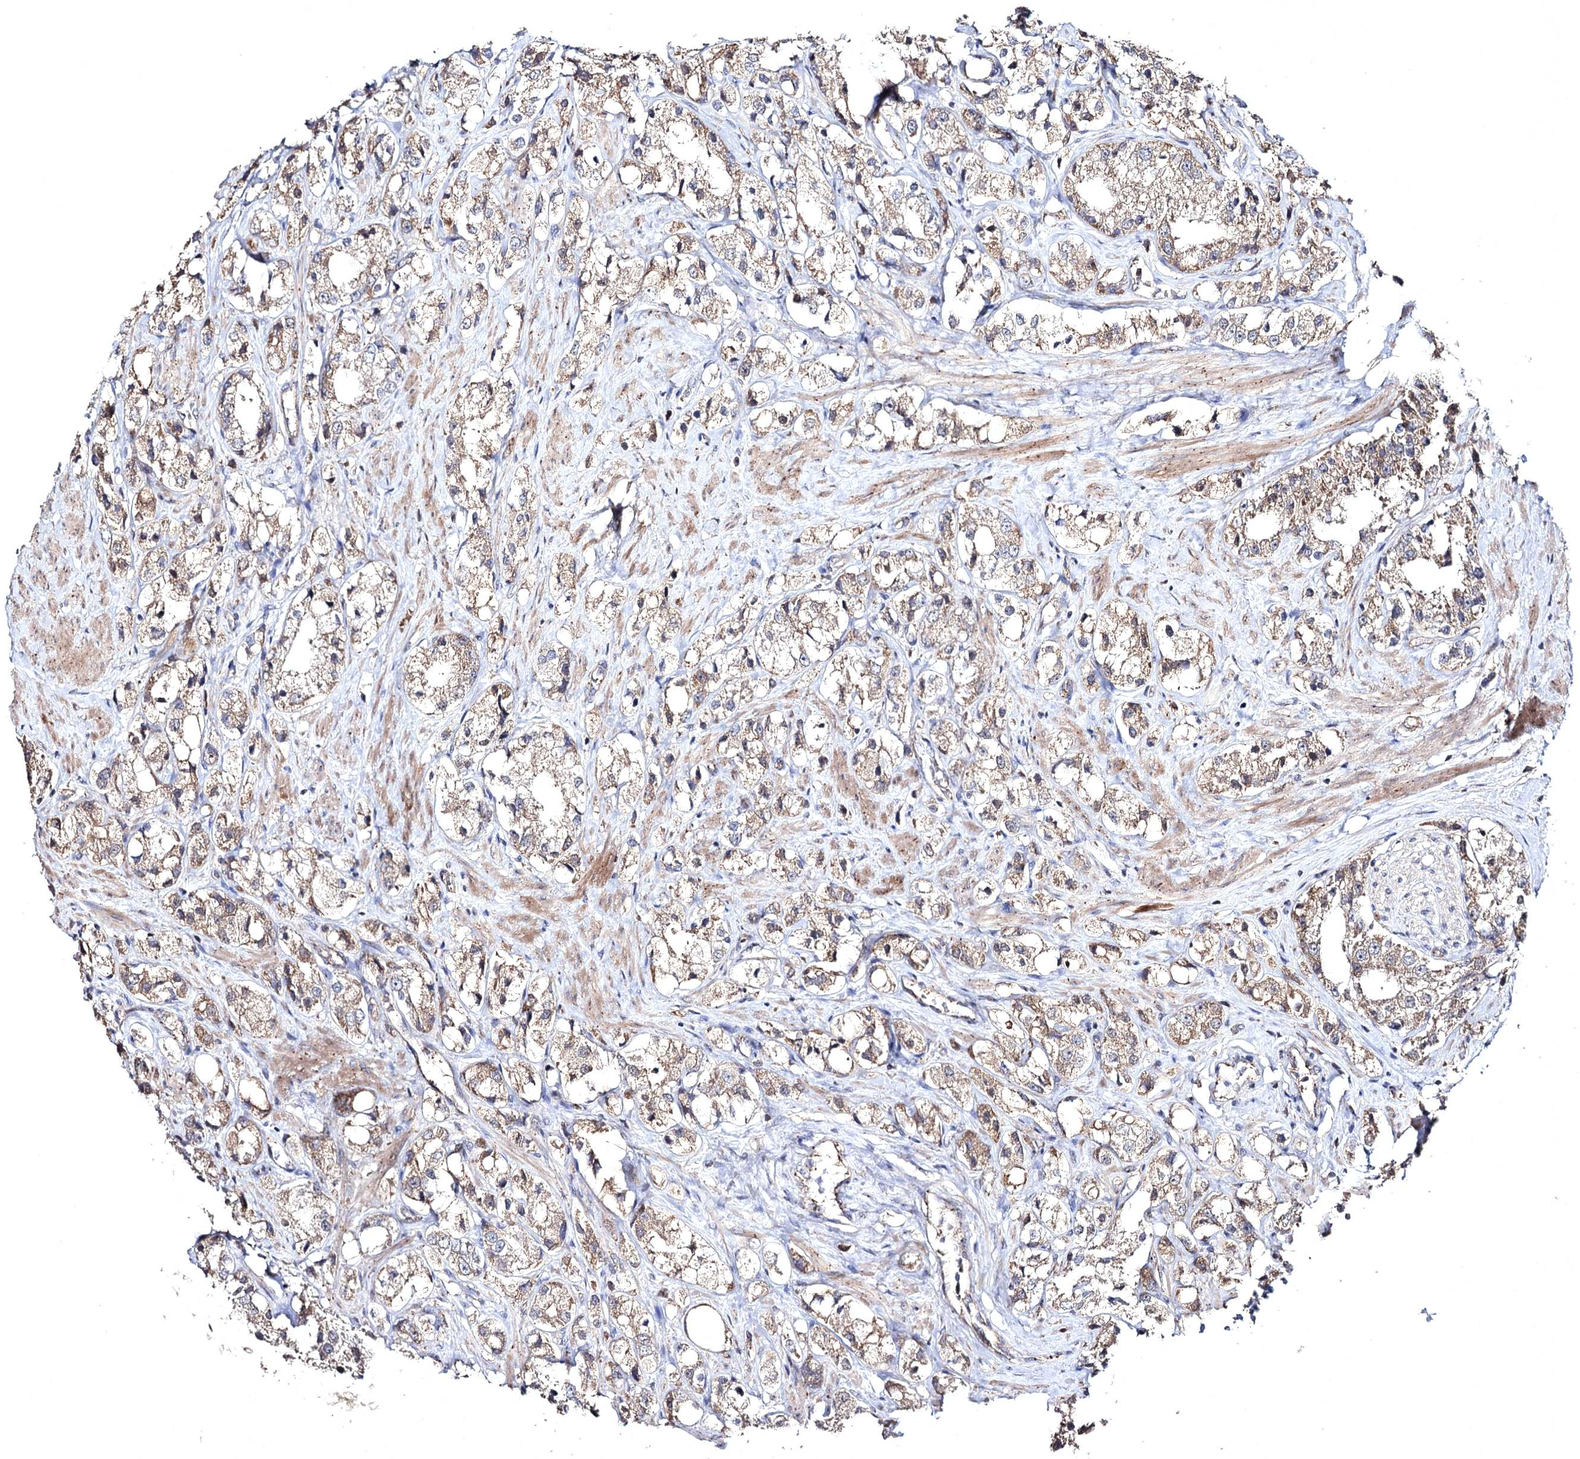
{"staining": {"intensity": "weak", "quantity": ">75%", "location": "cytoplasmic/membranous"}, "tissue": "prostate cancer", "cell_type": "Tumor cells", "image_type": "cancer", "snomed": [{"axis": "morphology", "description": "Adenocarcinoma, NOS"}, {"axis": "topography", "description": "Prostate"}], "caption": "Immunohistochemical staining of prostate adenocarcinoma demonstrates low levels of weak cytoplasmic/membranous protein staining in approximately >75% of tumor cells. (IHC, brightfield microscopy, high magnification).", "gene": "SEMA4G", "patient": {"sex": "male", "age": 79}}